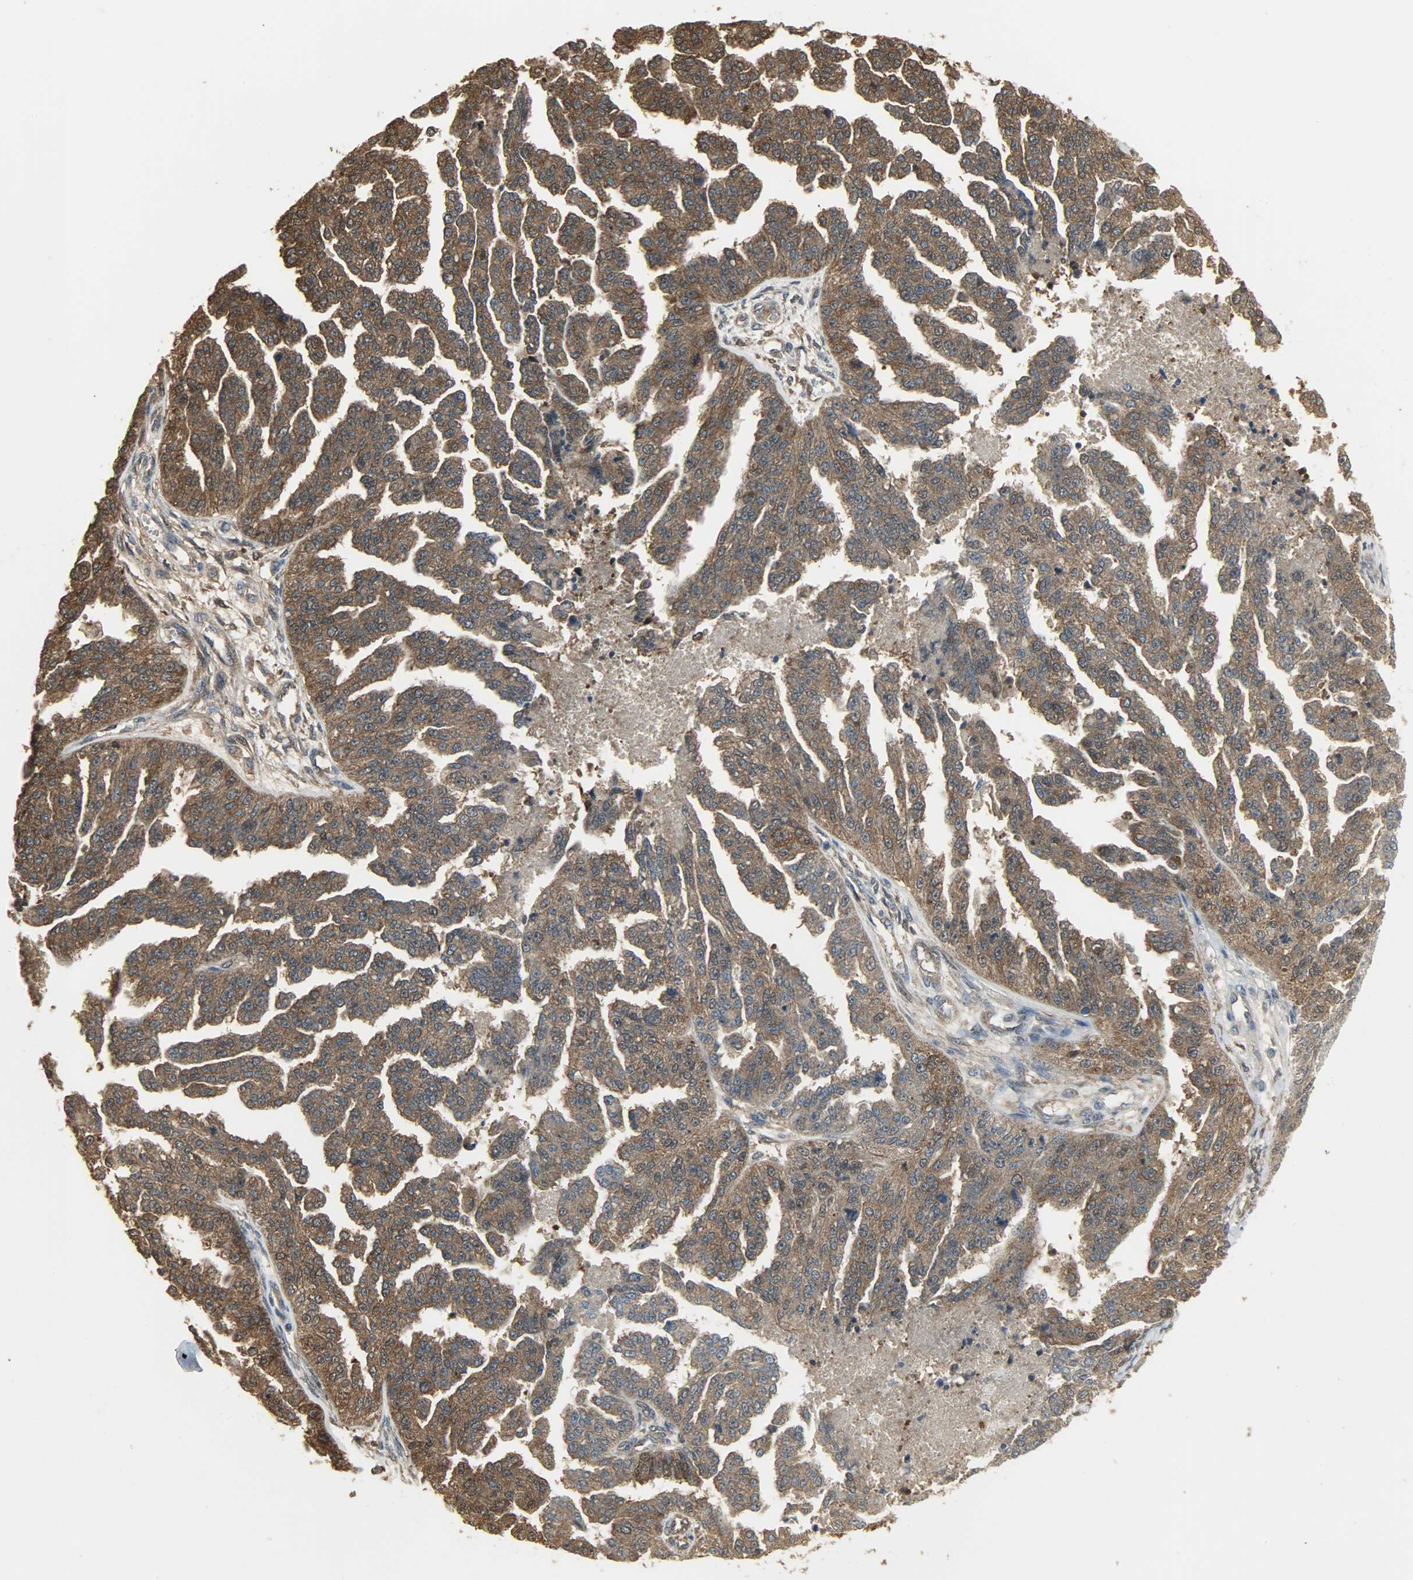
{"staining": {"intensity": "strong", "quantity": ">75%", "location": "cytoplasmic/membranous"}, "tissue": "ovarian cancer", "cell_type": "Tumor cells", "image_type": "cancer", "snomed": [{"axis": "morphology", "description": "Cystadenocarcinoma, serous, NOS"}, {"axis": "topography", "description": "Ovary"}], "caption": "Strong cytoplasmic/membranous positivity for a protein is appreciated in about >75% of tumor cells of ovarian serous cystadenocarcinoma using IHC.", "gene": "LDHB", "patient": {"sex": "female", "age": 58}}